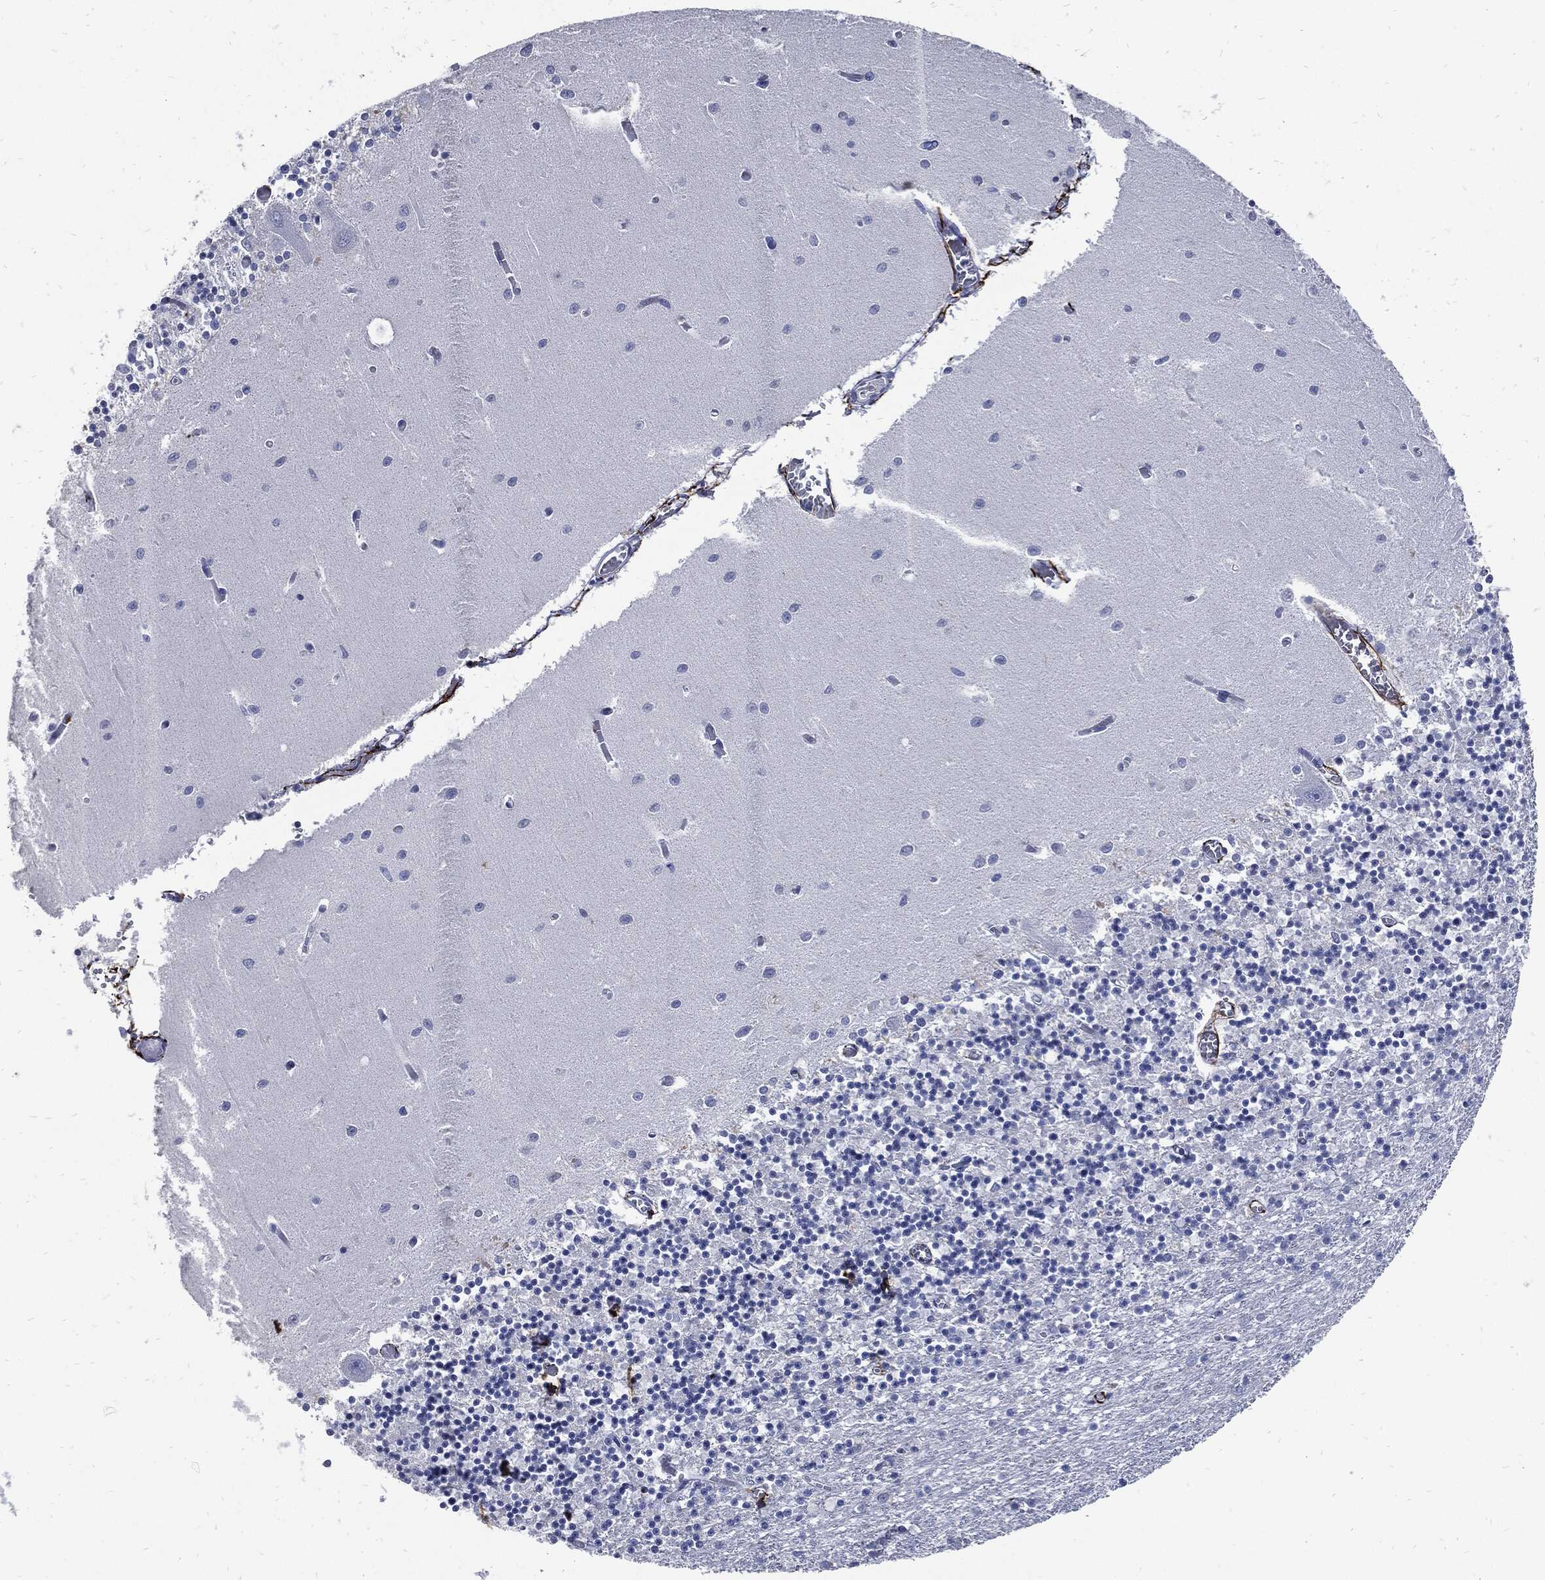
{"staining": {"intensity": "negative", "quantity": "none", "location": "none"}, "tissue": "cerebellum", "cell_type": "Cells in granular layer", "image_type": "normal", "snomed": [{"axis": "morphology", "description": "Normal tissue, NOS"}, {"axis": "topography", "description": "Cerebellum"}], "caption": "This is a micrograph of immunohistochemistry (IHC) staining of normal cerebellum, which shows no positivity in cells in granular layer.", "gene": "FBN1", "patient": {"sex": "female", "age": 64}}